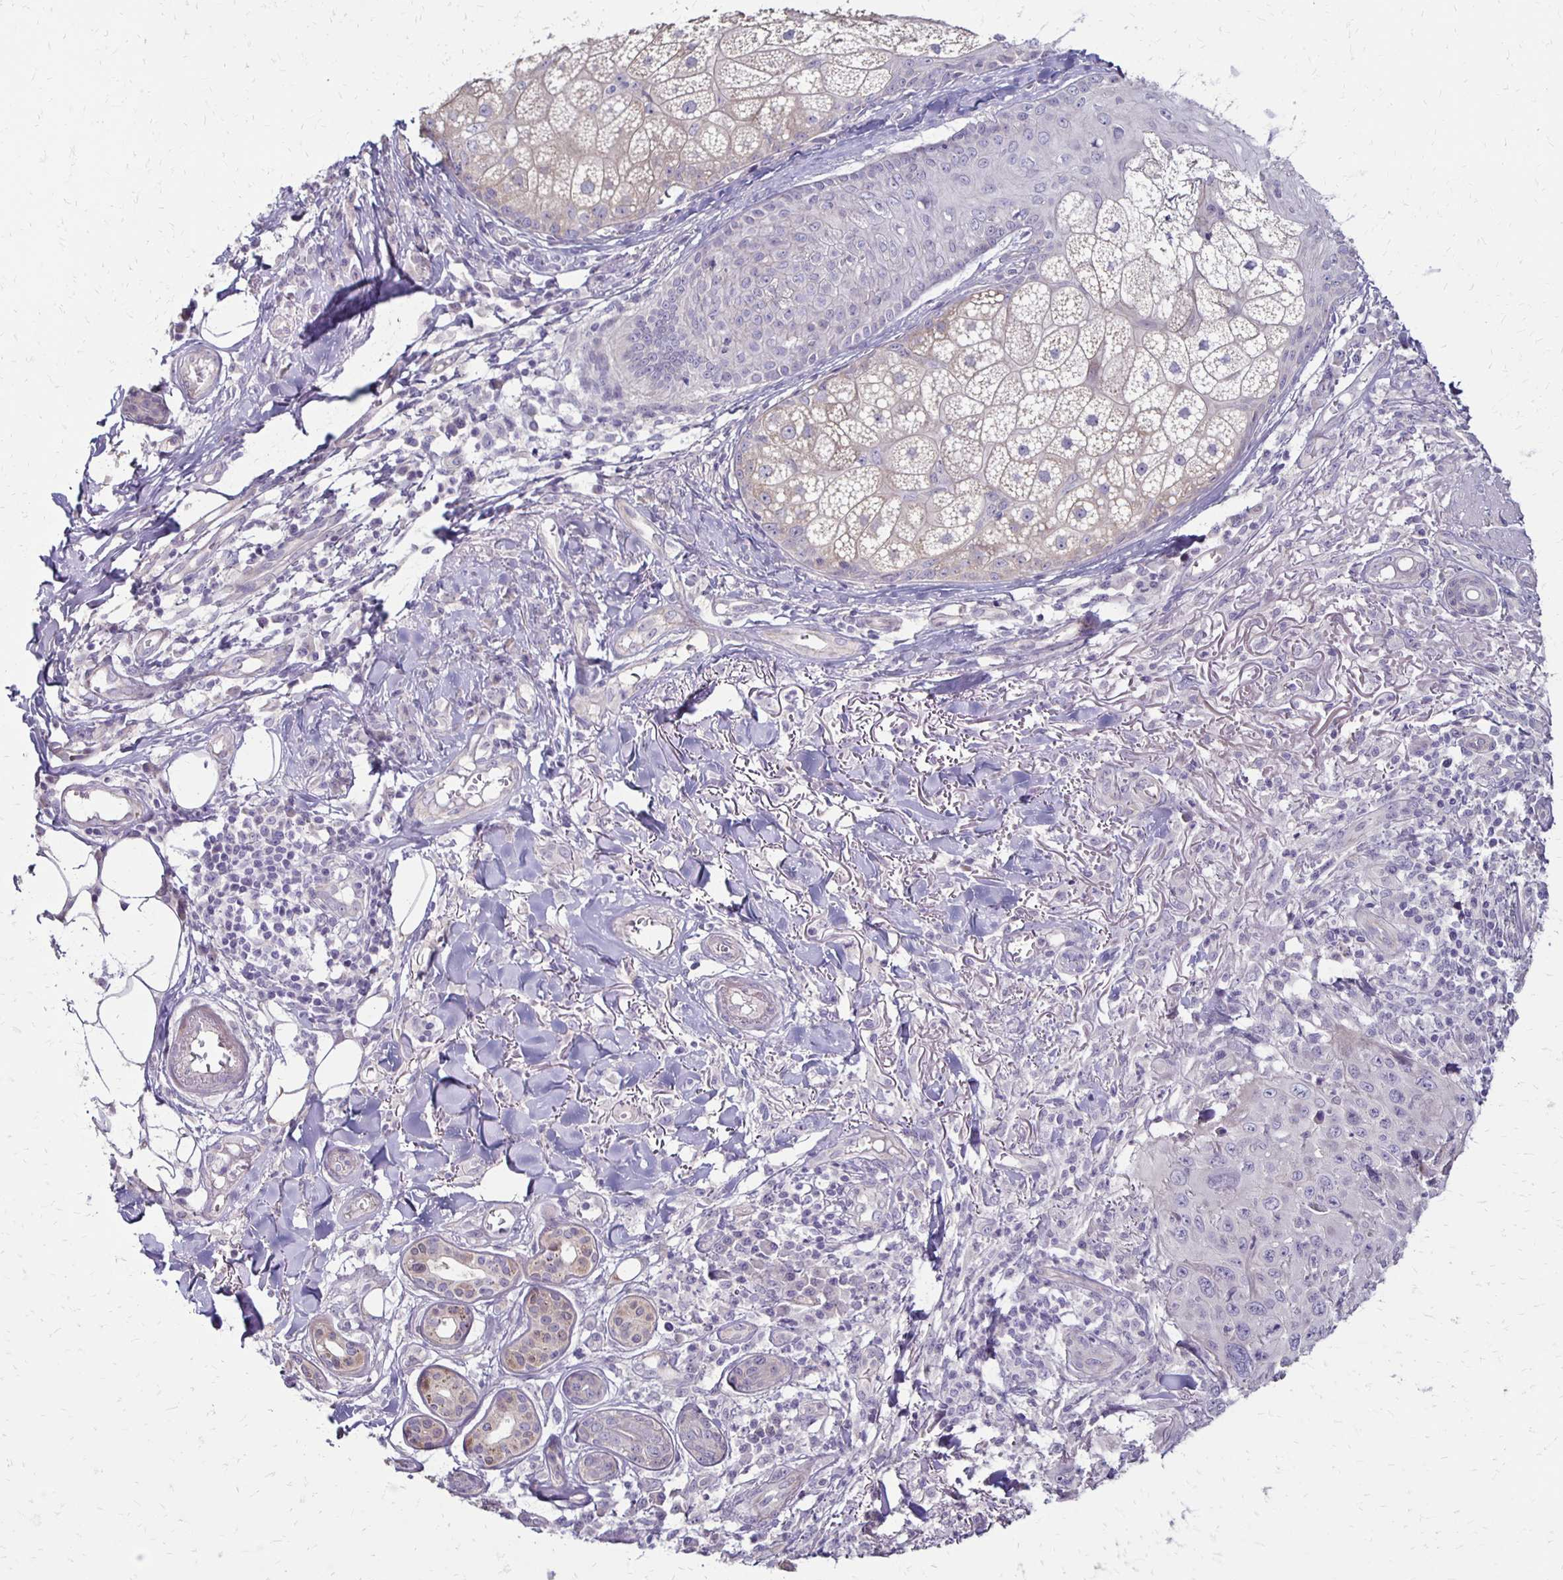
{"staining": {"intensity": "negative", "quantity": "none", "location": "none"}, "tissue": "skin cancer", "cell_type": "Tumor cells", "image_type": "cancer", "snomed": [{"axis": "morphology", "description": "Squamous cell carcinoma, NOS"}, {"axis": "topography", "description": "Skin"}], "caption": "DAB (3,3'-diaminobenzidine) immunohistochemical staining of human skin cancer (squamous cell carcinoma) demonstrates no significant staining in tumor cells.", "gene": "KATNBL1", "patient": {"sex": "male", "age": 75}}